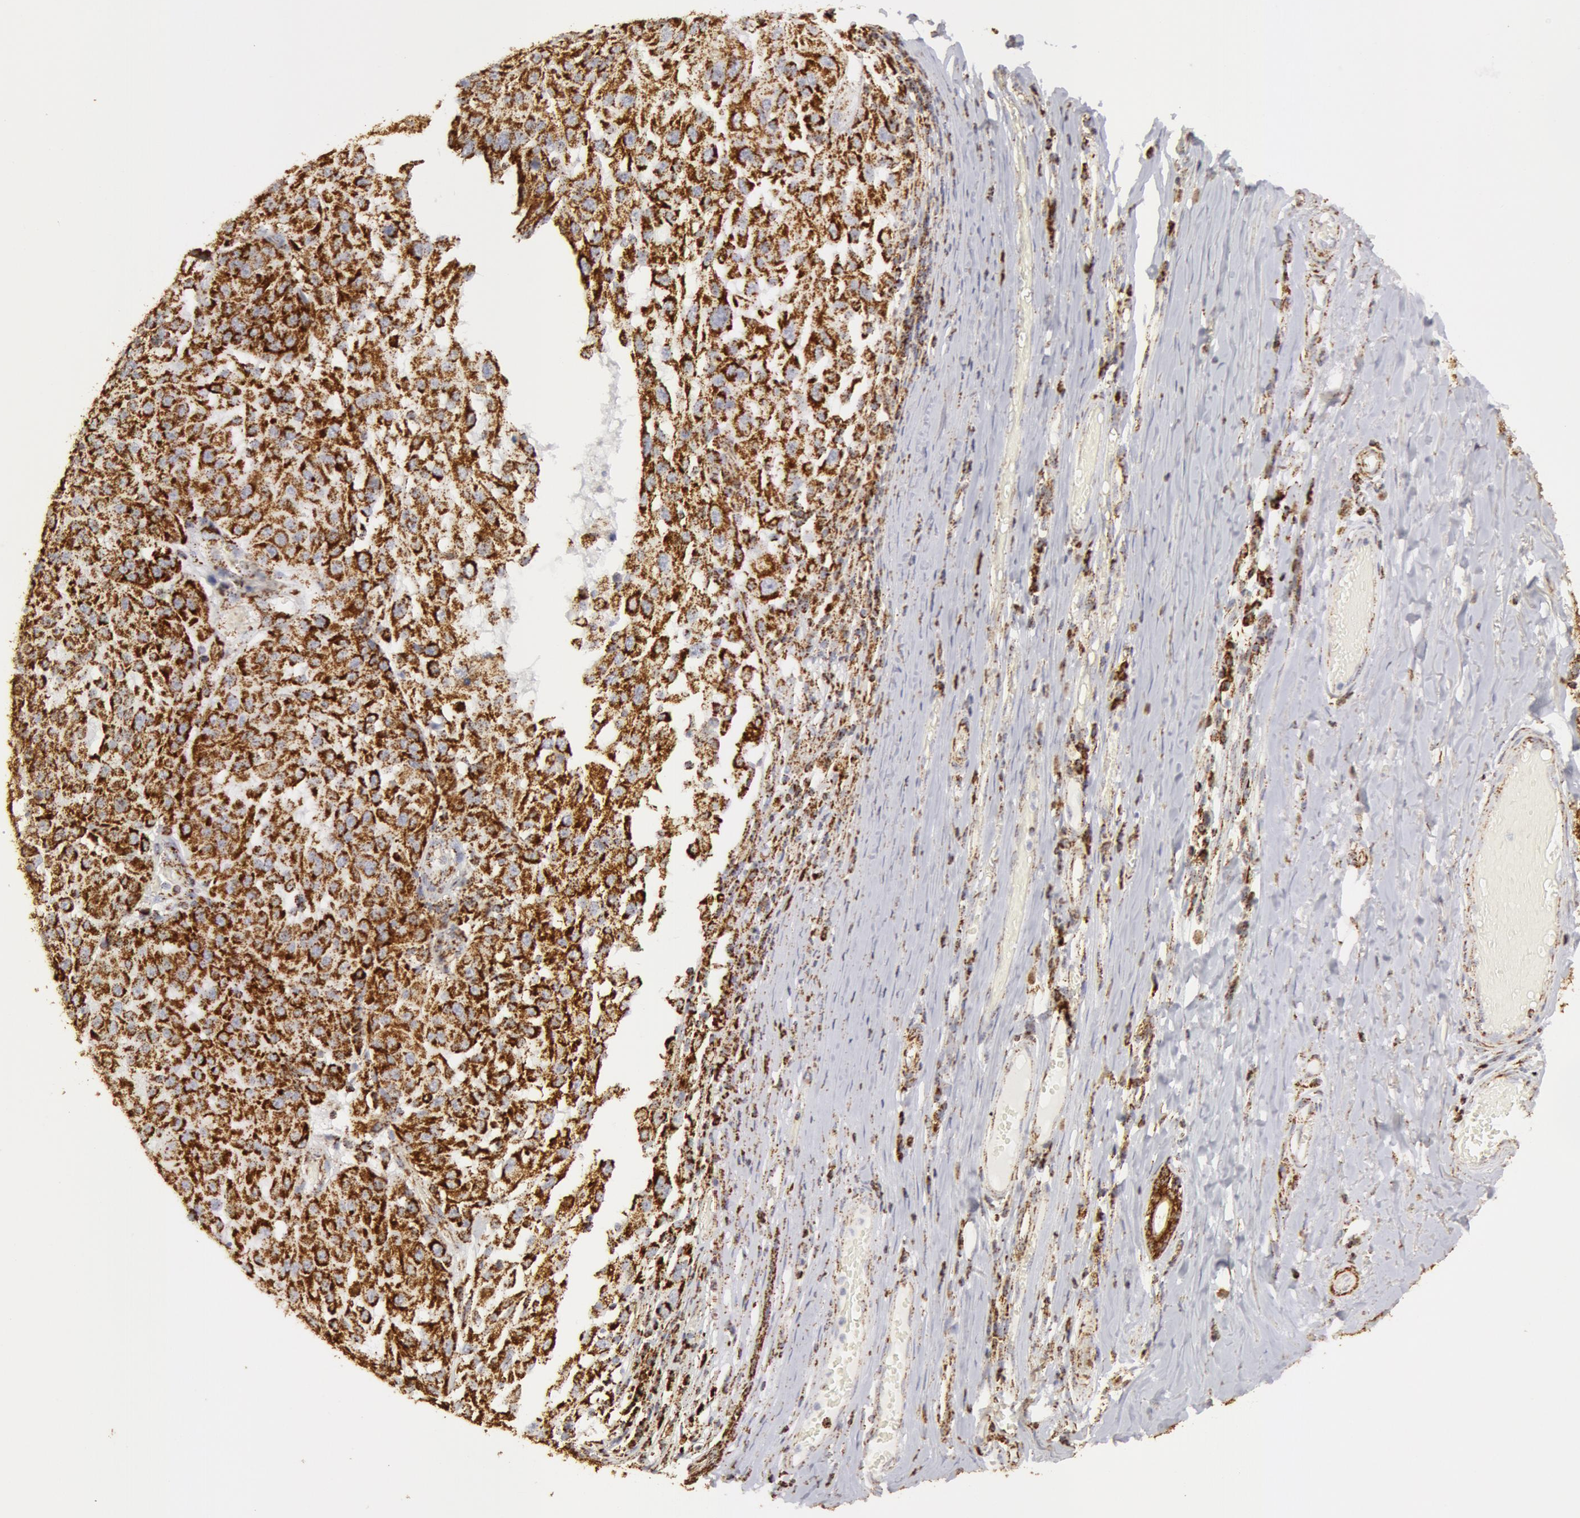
{"staining": {"intensity": "strong", "quantity": ">75%", "location": "cytoplasmic/membranous"}, "tissue": "melanoma", "cell_type": "Tumor cells", "image_type": "cancer", "snomed": [{"axis": "morphology", "description": "Malignant melanoma, NOS"}, {"axis": "topography", "description": "Skin"}], "caption": "A photomicrograph showing strong cytoplasmic/membranous staining in about >75% of tumor cells in malignant melanoma, as visualized by brown immunohistochemical staining.", "gene": "ATP5F1B", "patient": {"sex": "female", "age": 77}}